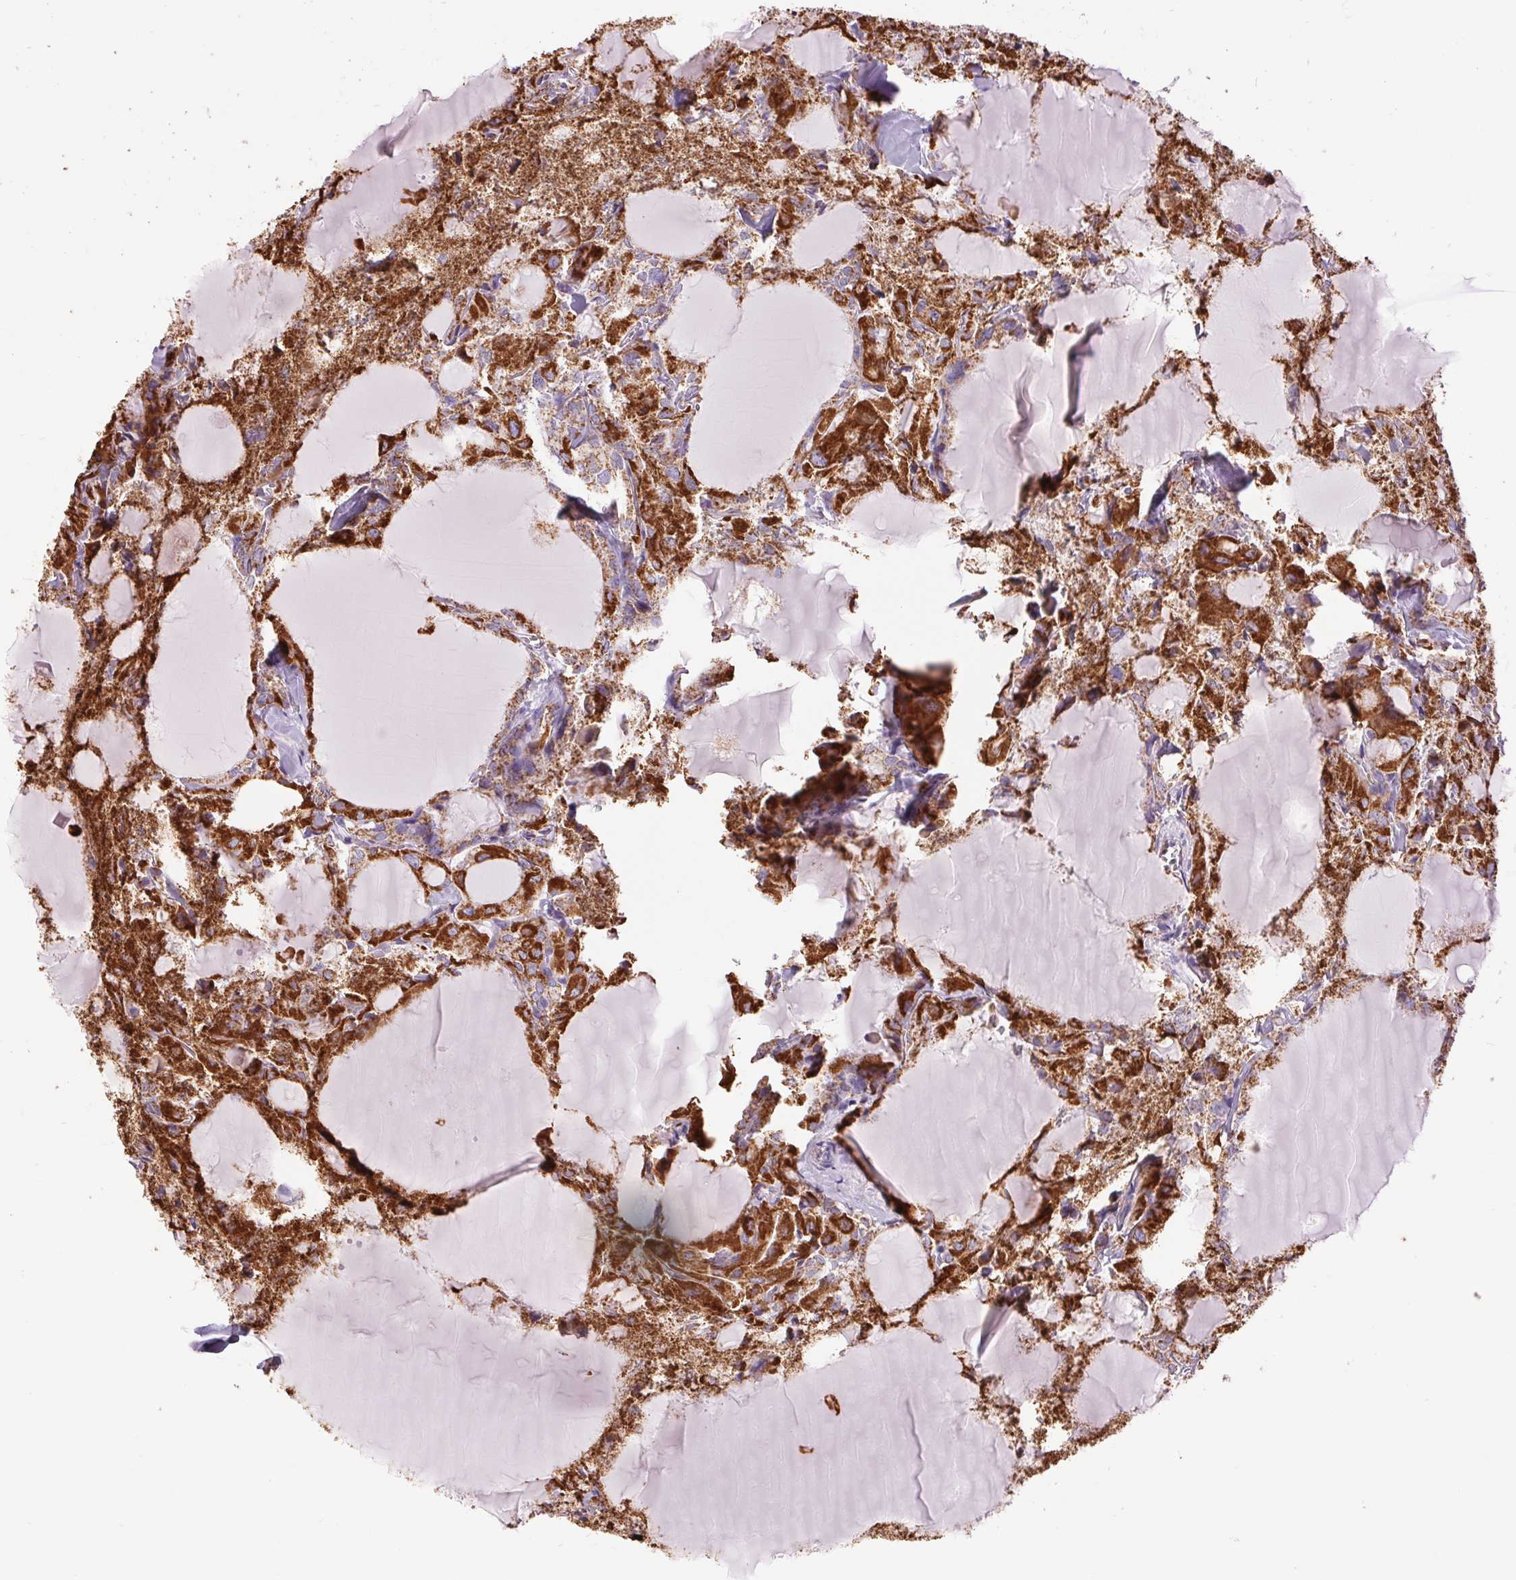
{"staining": {"intensity": "strong", "quantity": ">75%", "location": "cytoplasmic/membranous"}, "tissue": "thyroid cancer", "cell_type": "Tumor cells", "image_type": "cancer", "snomed": [{"axis": "morphology", "description": "Papillary adenocarcinoma, NOS"}, {"axis": "topography", "description": "Thyroid gland"}], "caption": "Strong cytoplasmic/membranous positivity for a protein is present in approximately >75% of tumor cells of thyroid cancer (papillary adenocarcinoma) using IHC.", "gene": "ATP5PB", "patient": {"sex": "male", "age": 87}}